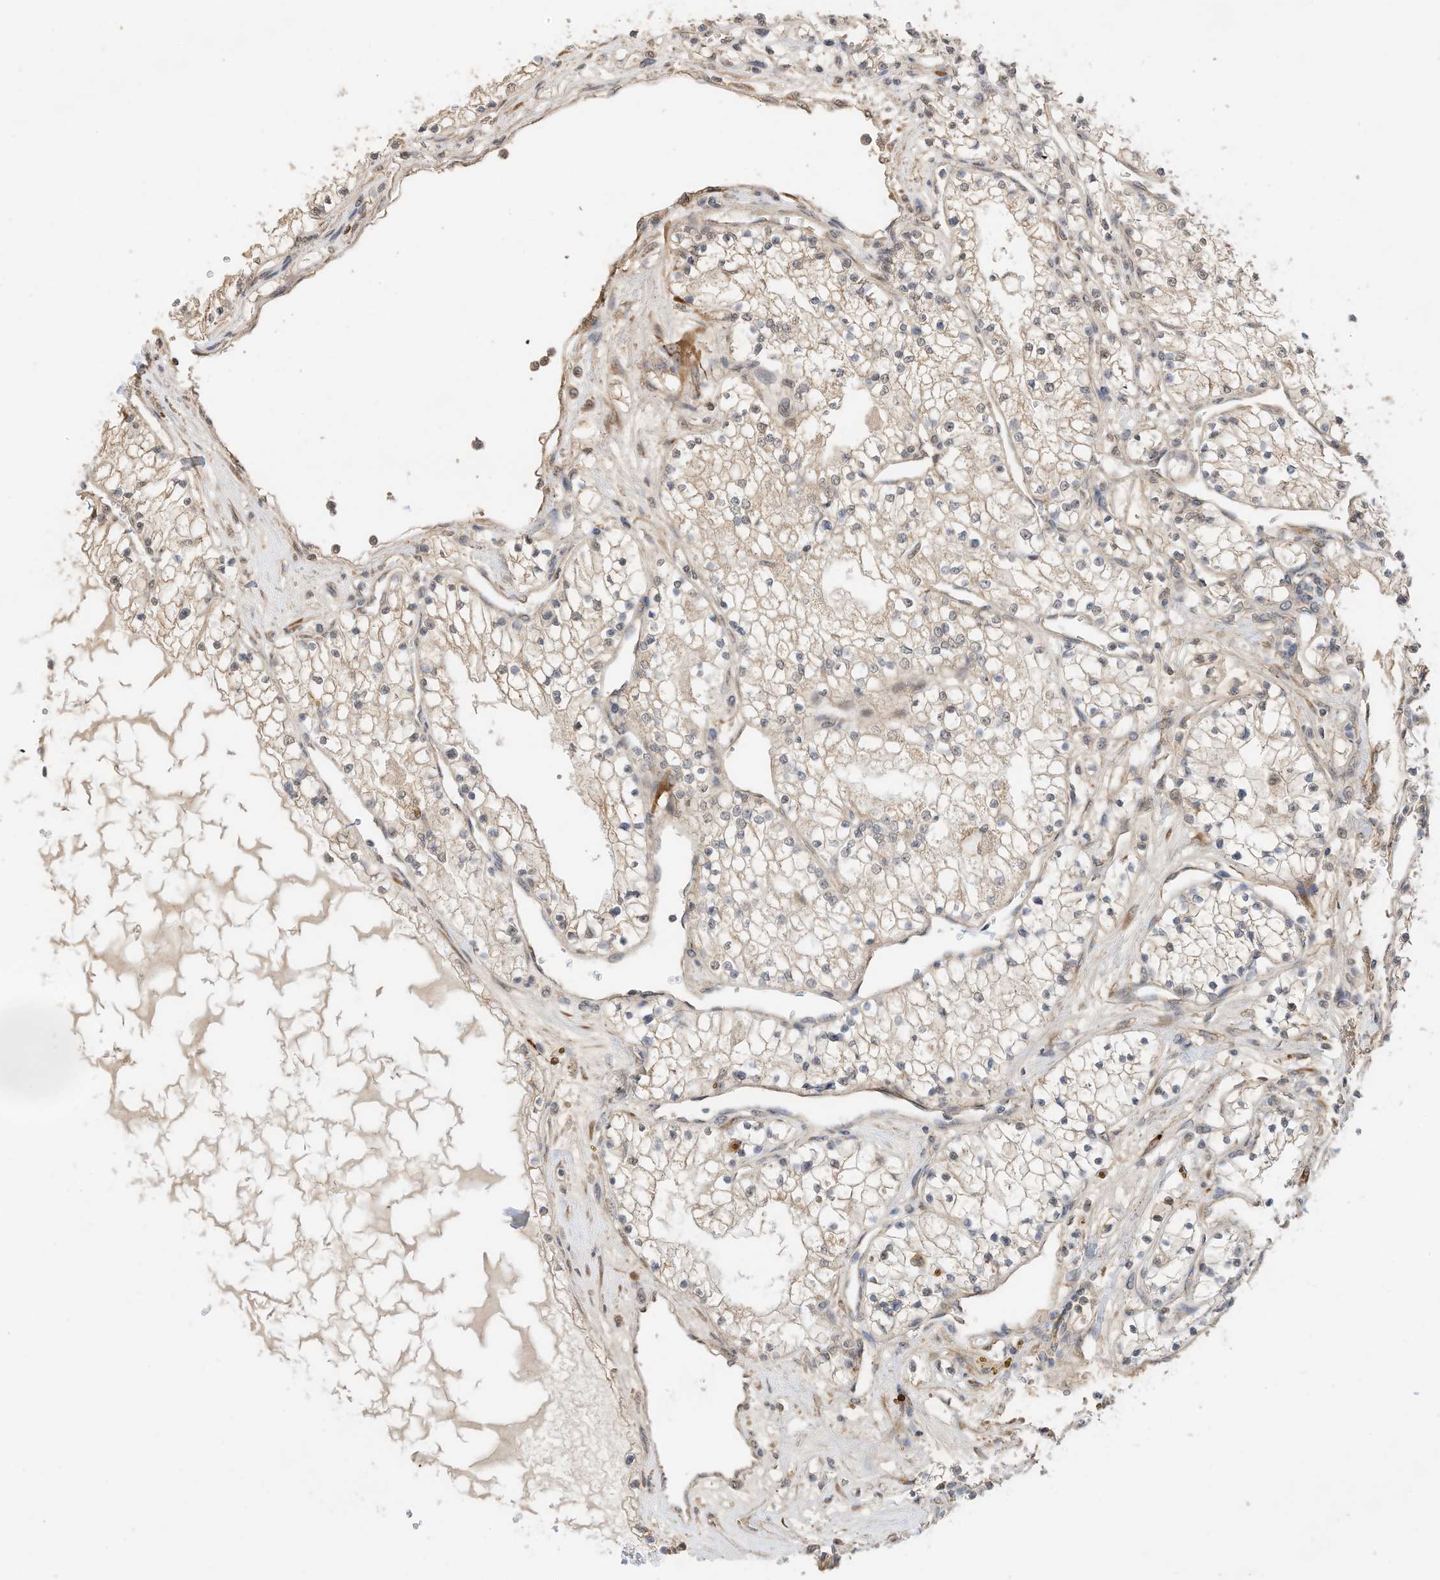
{"staining": {"intensity": "weak", "quantity": "<25%", "location": "cytoplasmic/membranous"}, "tissue": "renal cancer", "cell_type": "Tumor cells", "image_type": "cancer", "snomed": [{"axis": "morphology", "description": "Normal tissue, NOS"}, {"axis": "morphology", "description": "Adenocarcinoma, NOS"}, {"axis": "topography", "description": "Kidney"}], "caption": "Micrograph shows no significant protein positivity in tumor cells of renal adenocarcinoma. (DAB (3,3'-diaminobenzidine) immunohistochemistry (IHC), high magnification).", "gene": "CAGE1", "patient": {"sex": "male", "age": 68}}